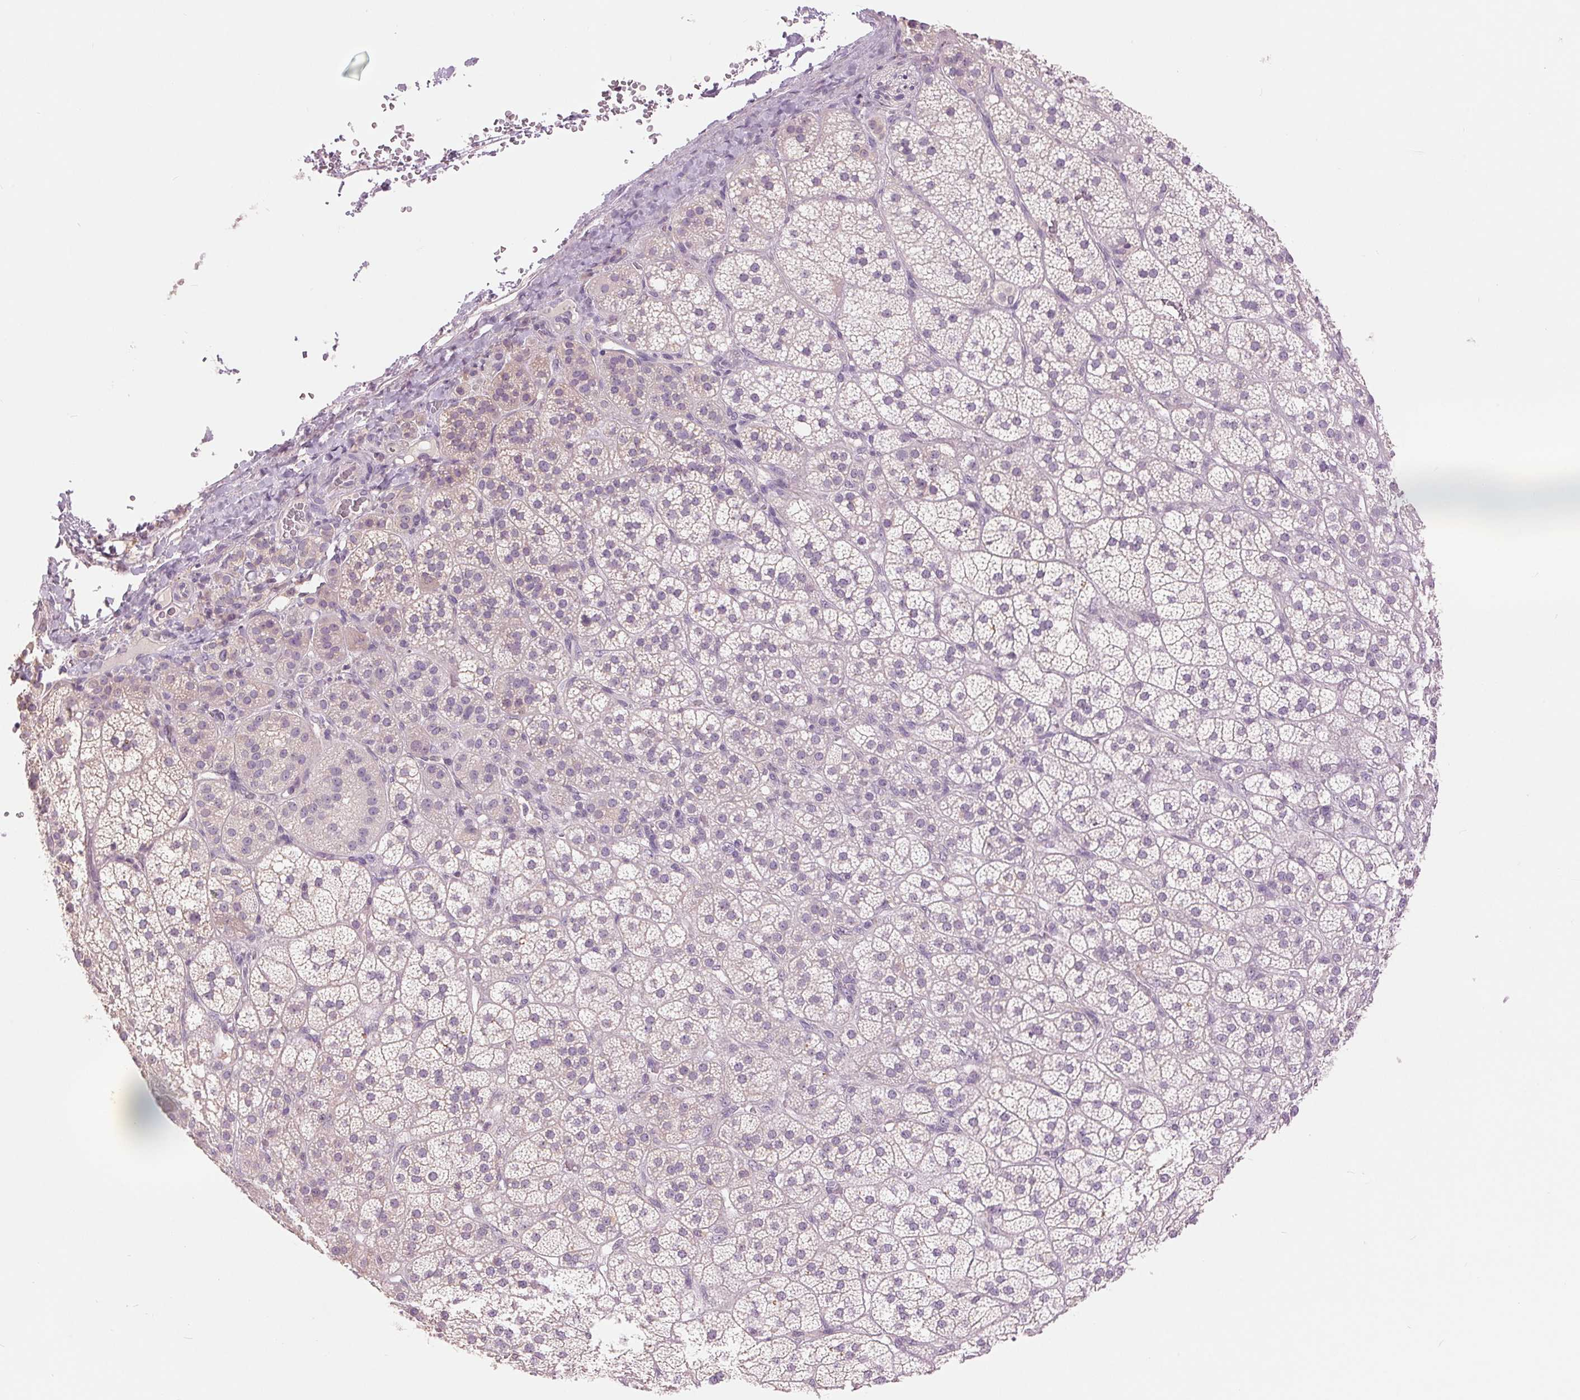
{"staining": {"intensity": "weak", "quantity": "<25%", "location": "cytoplasmic/membranous"}, "tissue": "adrenal gland", "cell_type": "Glandular cells", "image_type": "normal", "snomed": [{"axis": "morphology", "description": "Normal tissue, NOS"}, {"axis": "topography", "description": "Adrenal gland"}], "caption": "DAB immunohistochemical staining of unremarkable adrenal gland displays no significant expression in glandular cells. Nuclei are stained in blue.", "gene": "FXYD4", "patient": {"sex": "female", "age": 60}}